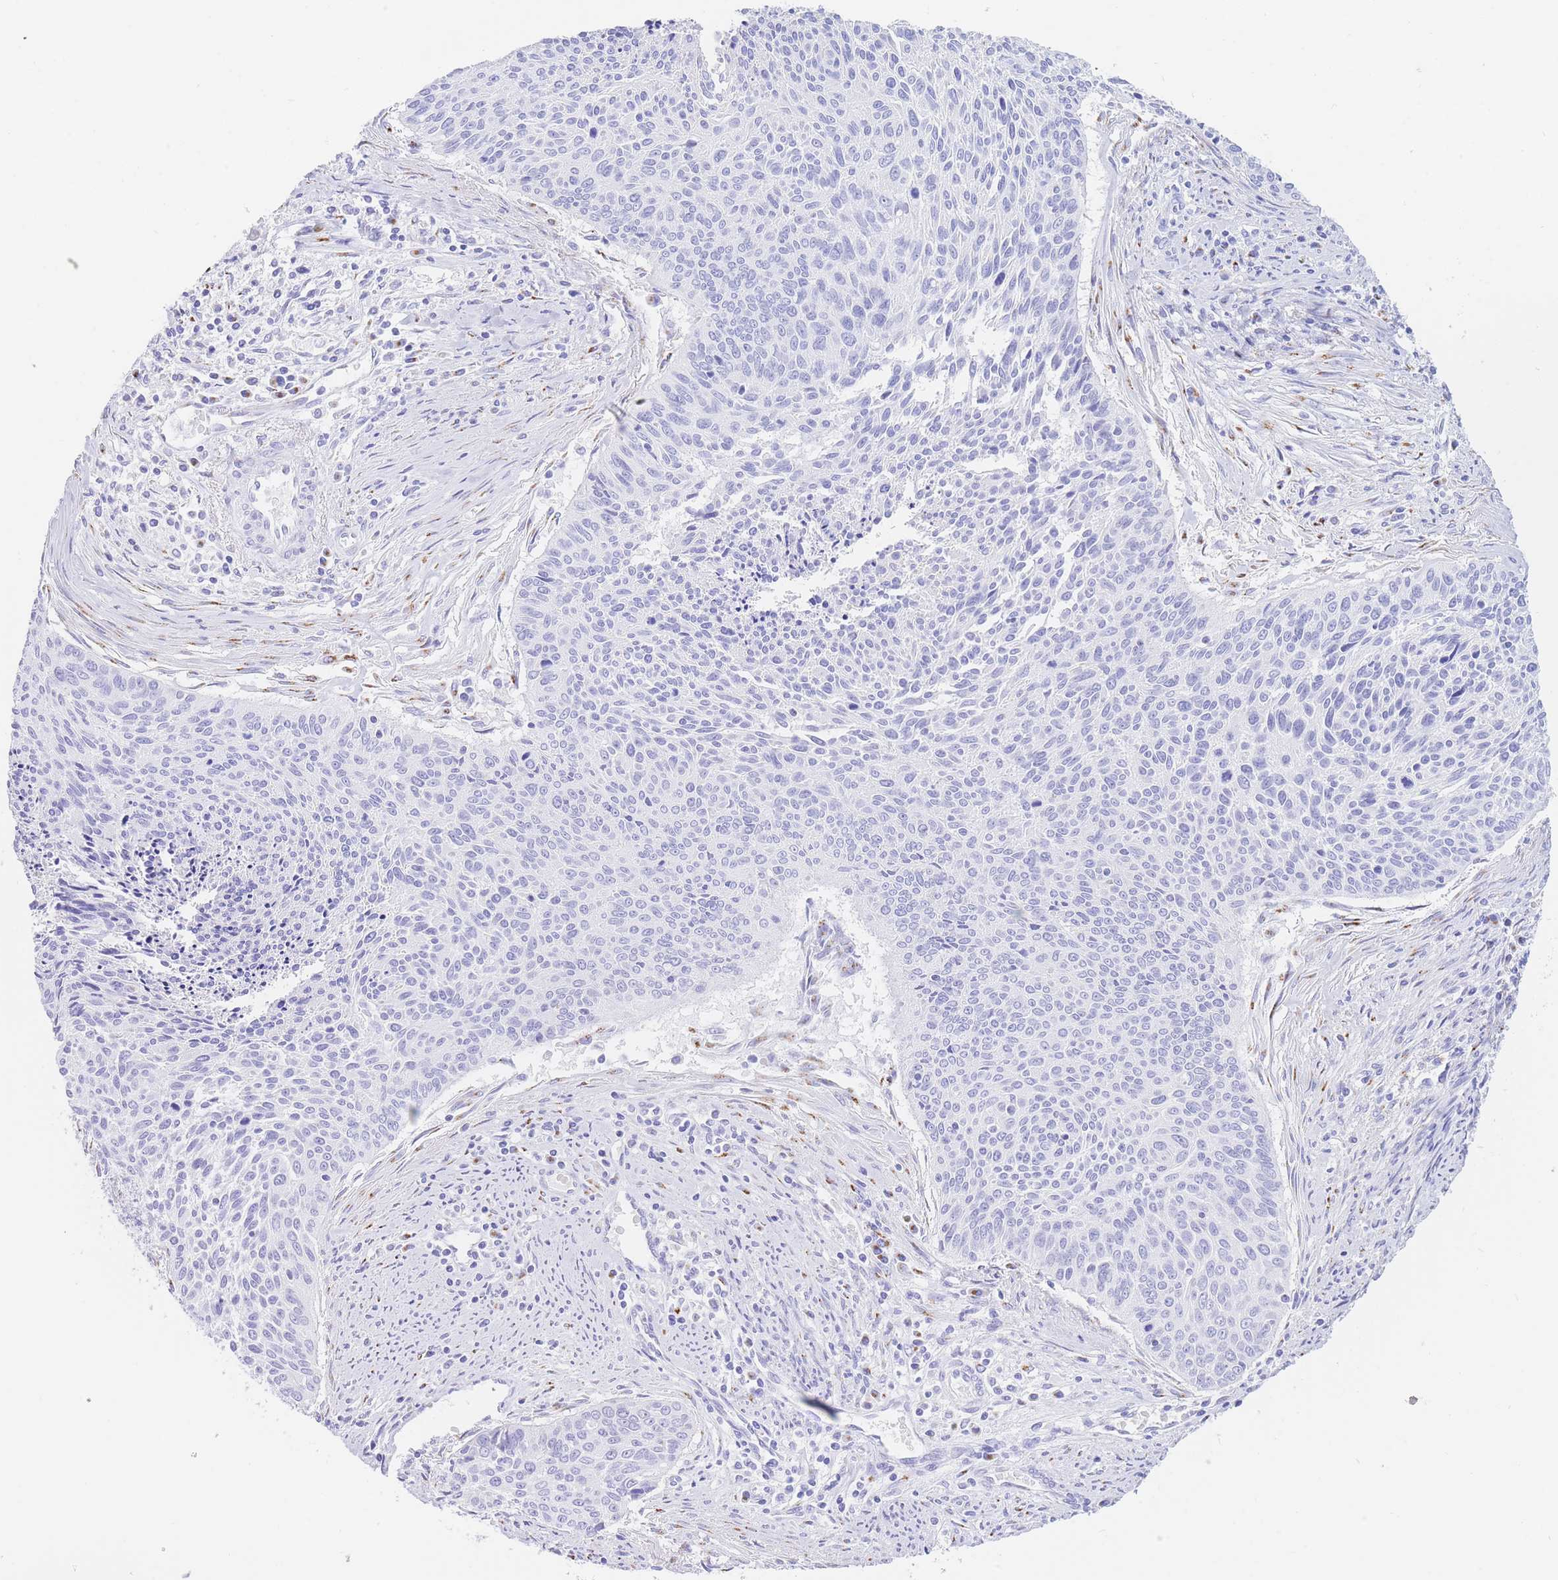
{"staining": {"intensity": "negative", "quantity": "none", "location": "none"}, "tissue": "cervical cancer", "cell_type": "Tumor cells", "image_type": "cancer", "snomed": [{"axis": "morphology", "description": "Squamous cell carcinoma, NOS"}, {"axis": "topography", "description": "Cervix"}], "caption": "Immunohistochemistry image of cervical cancer stained for a protein (brown), which reveals no positivity in tumor cells. (Immunohistochemistry (ihc), brightfield microscopy, high magnification).", "gene": "FAM3C", "patient": {"sex": "female", "age": 55}}